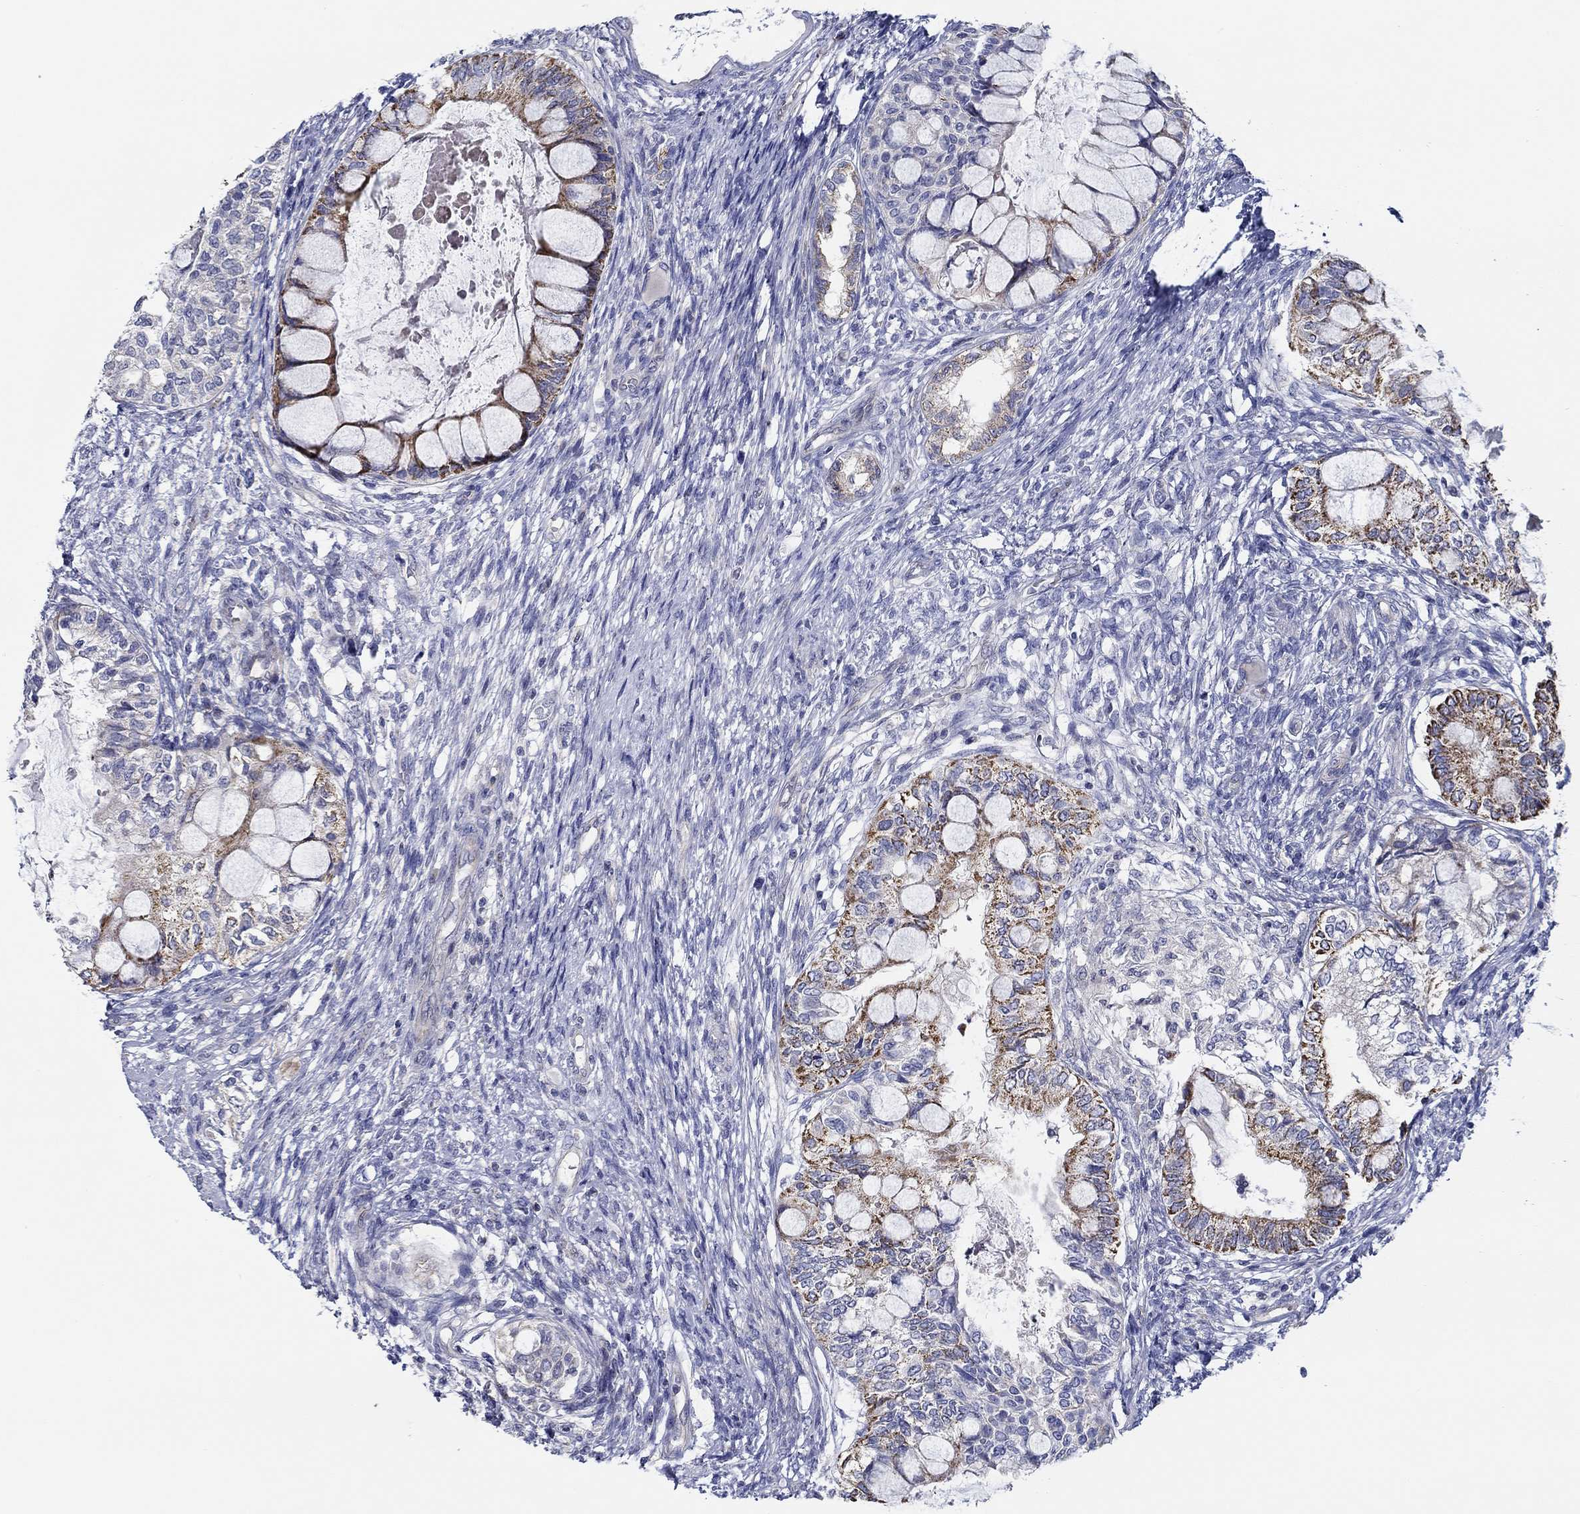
{"staining": {"intensity": "strong", "quantity": "25%-75%", "location": "cytoplasmic/membranous"}, "tissue": "testis cancer", "cell_type": "Tumor cells", "image_type": "cancer", "snomed": [{"axis": "morphology", "description": "Seminoma, NOS"}, {"axis": "morphology", "description": "Carcinoma, Embryonal, NOS"}, {"axis": "topography", "description": "Testis"}], "caption": "Testis cancer (seminoma) stained for a protein (brown) displays strong cytoplasmic/membranous positive staining in approximately 25%-75% of tumor cells.", "gene": "CFAP61", "patient": {"sex": "male", "age": 41}}